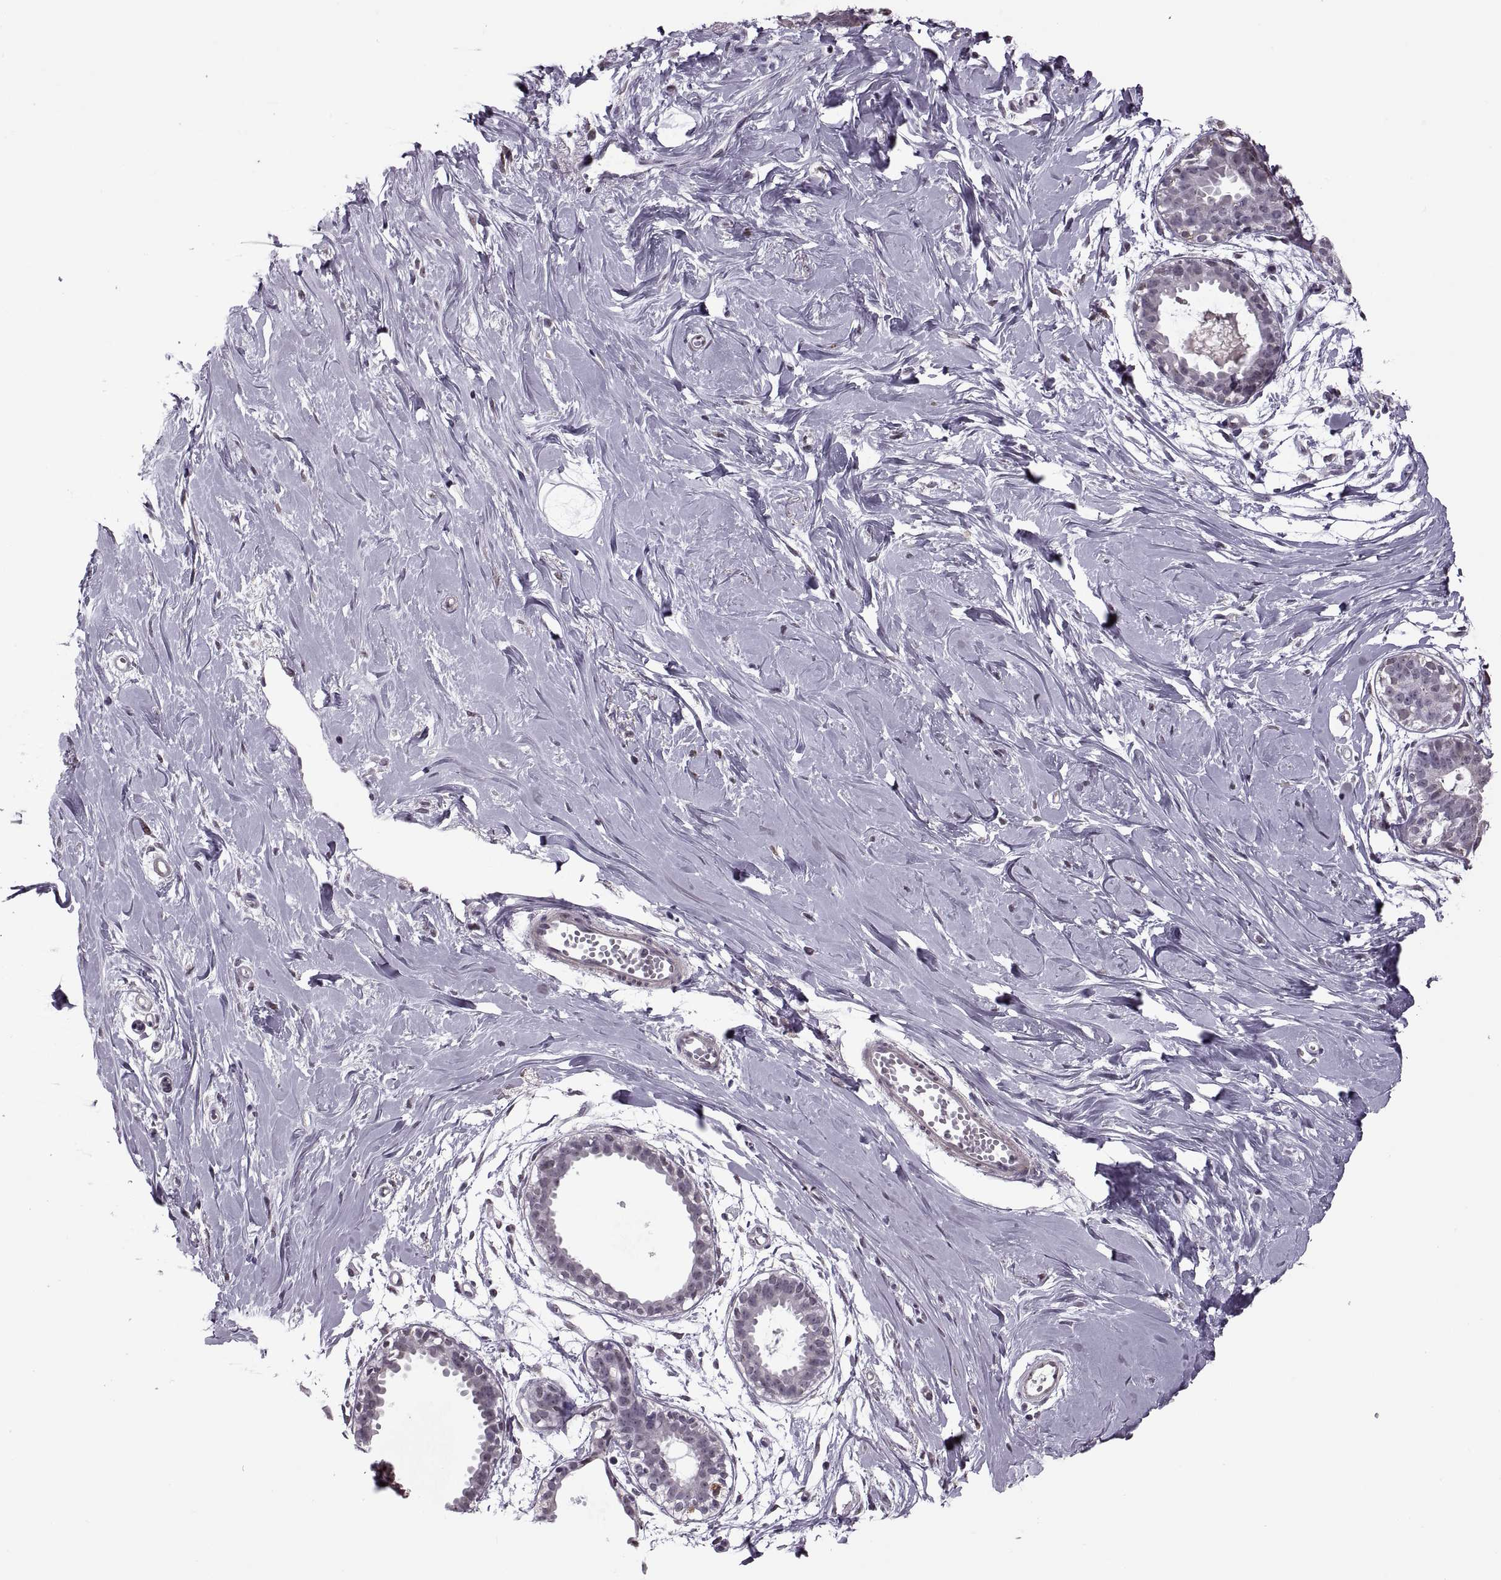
{"staining": {"intensity": "negative", "quantity": "none", "location": "none"}, "tissue": "breast", "cell_type": "Adipocytes", "image_type": "normal", "snomed": [{"axis": "morphology", "description": "Normal tissue, NOS"}, {"axis": "topography", "description": "Breast"}], "caption": "Protein analysis of normal breast demonstrates no significant expression in adipocytes.", "gene": "PRSS37", "patient": {"sex": "female", "age": 49}}